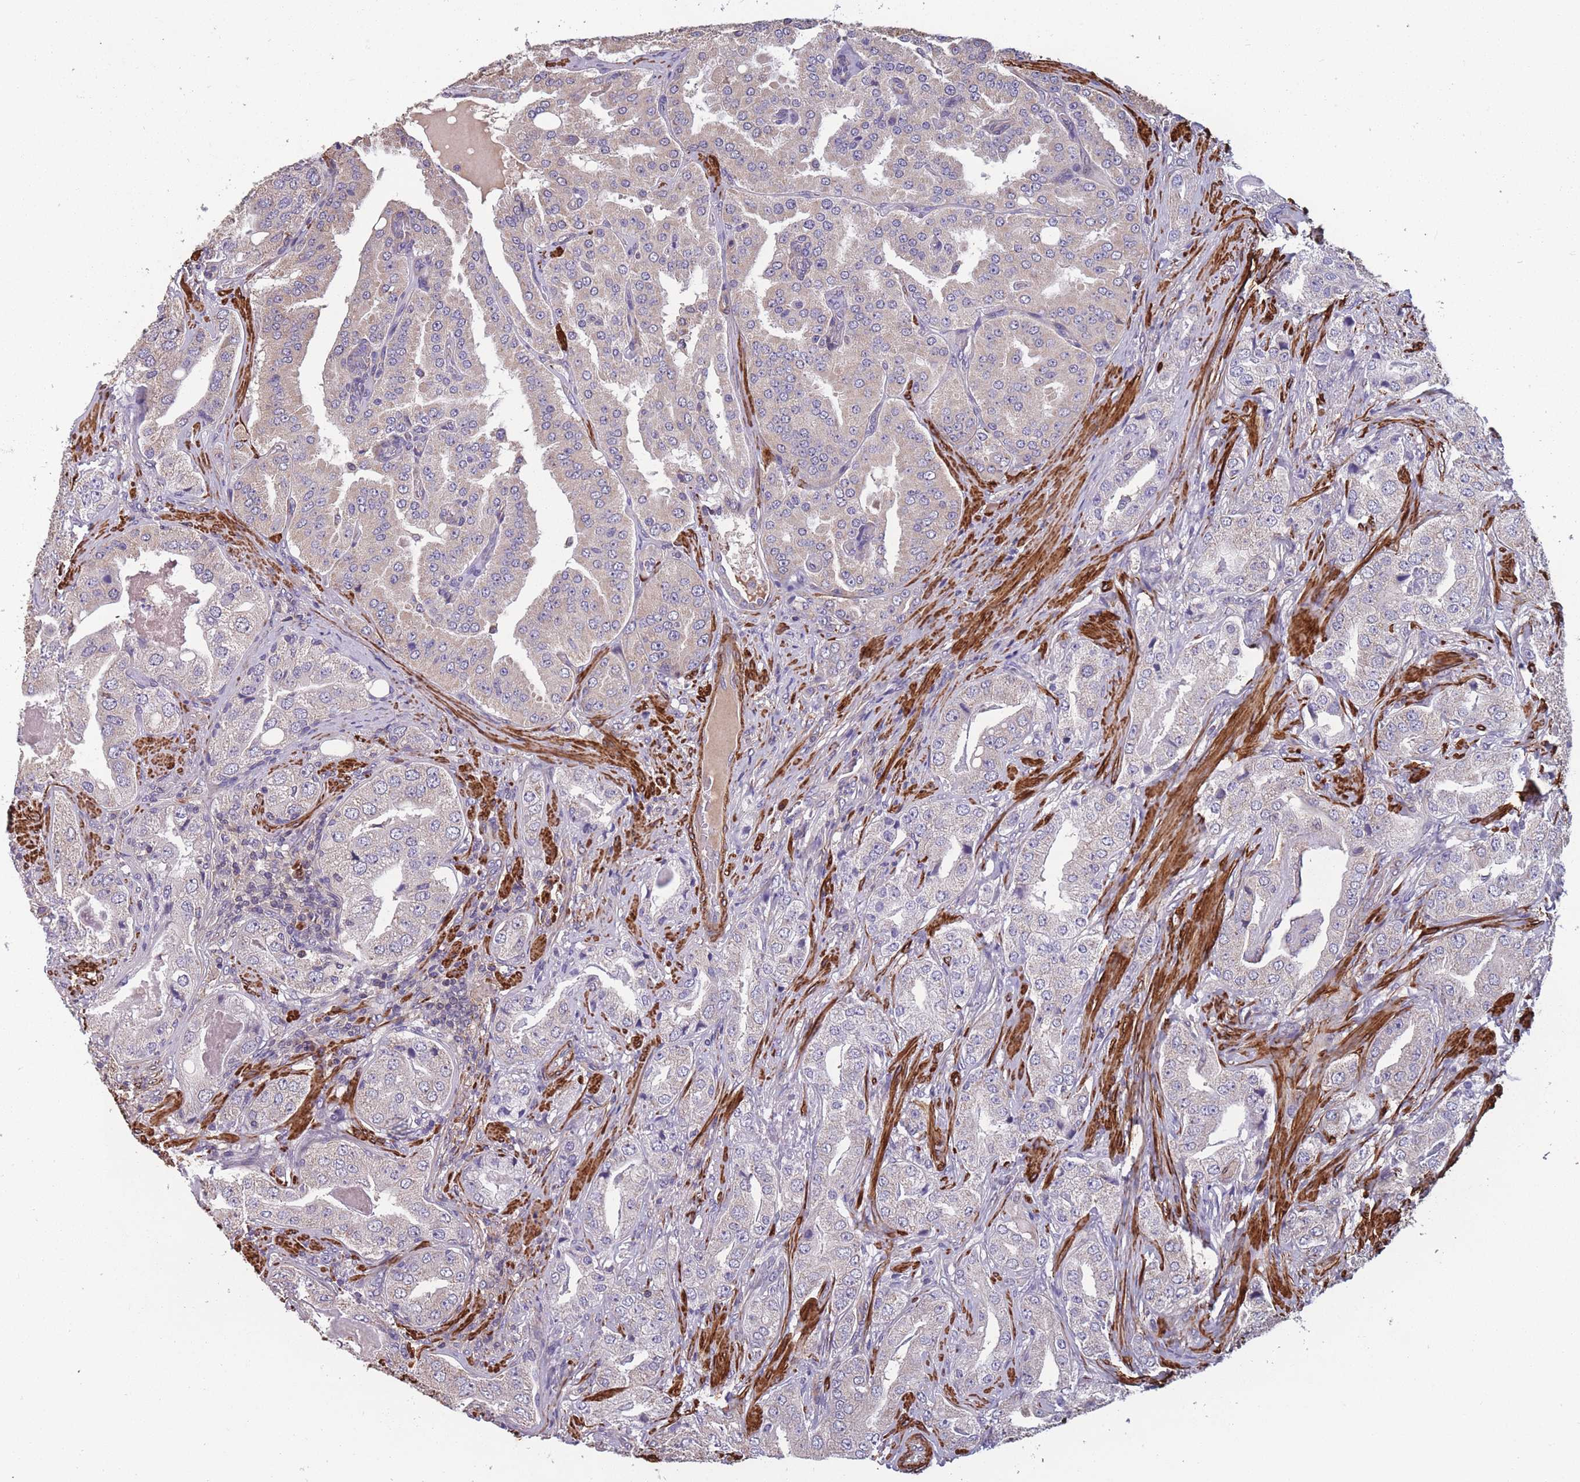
{"staining": {"intensity": "weak", "quantity": "25%-75%", "location": "cytoplasmic/membranous"}, "tissue": "prostate cancer", "cell_type": "Tumor cells", "image_type": "cancer", "snomed": [{"axis": "morphology", "description": "Adenocarcinoma, High grade"}, {"axis": "topography", "description": "Prostate"}], "caption": "Prostate cancer was stained to show a protein in brown. There is low levels of weak cytoplasmic/membranous expression in about 25%-75% of tumor cells. The protein is stained brown, and the nuclei are stained in blue (DAB IHC with brightfield microscopy, high magnification).", "gene": "TOMM40L", "patient": {"sex": "male", "age": 63}}